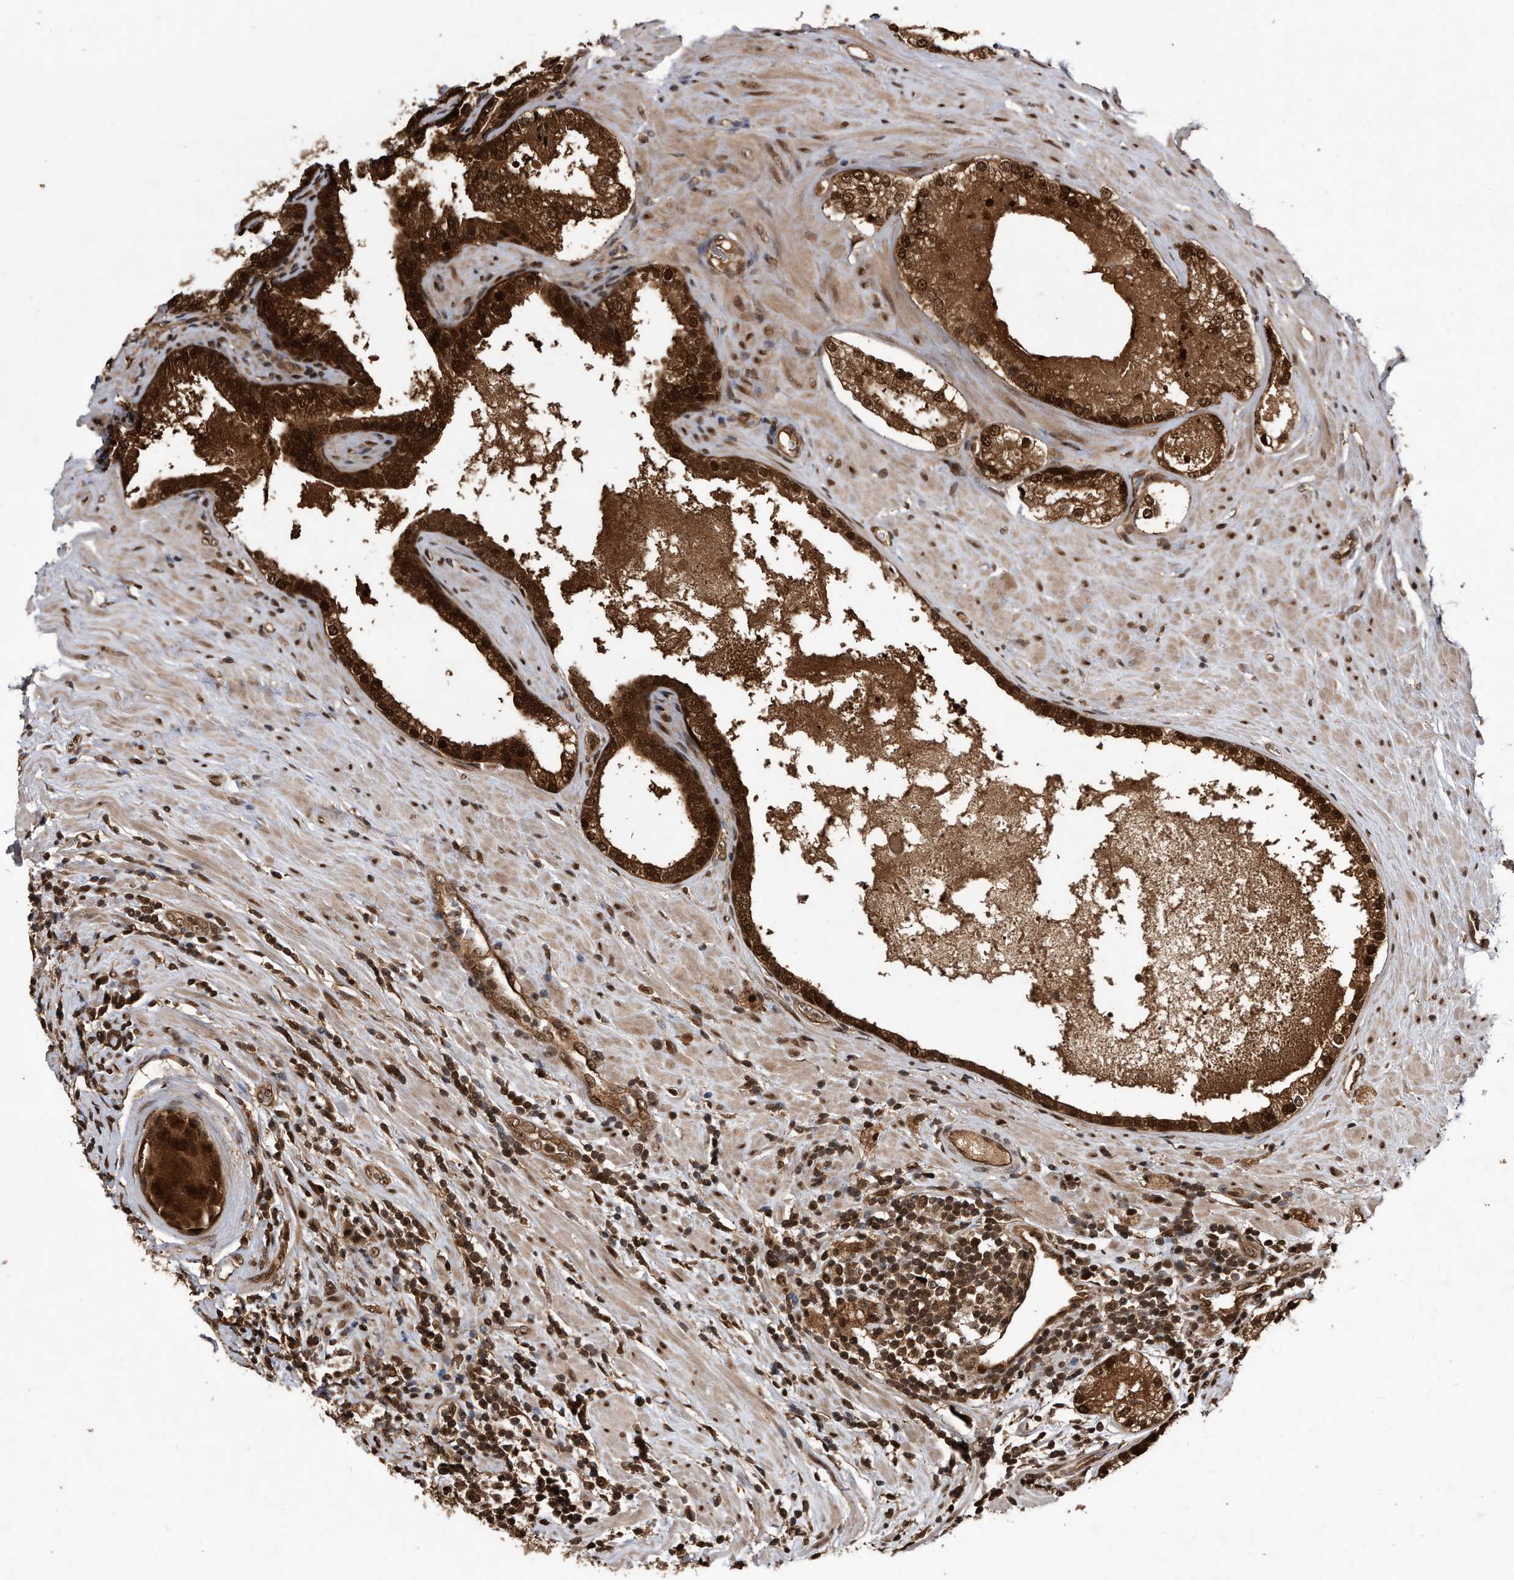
{"staining": {"intensity": "strong", "quantity": ">75%", "location": "cytoplasmic/membranous,nuclear"}, "tissue": "prostate cancer", "cell_type": "Tumor cells", "image_type": "cancer", "snomed": [{"axis": "morphology", "description": "Adenocarcinoma, High grade"}, {"axis": "topography", "description": "Prostate"}], "caption": "Protein staining of prostate high-grade adenocarcinoma tissue shows strong cytoplasmic/membranous and nuclear staining in approximately >75% of tumor cells.", "gene": "RAD23B", "patient": {"sex": "male", "age": 73}}